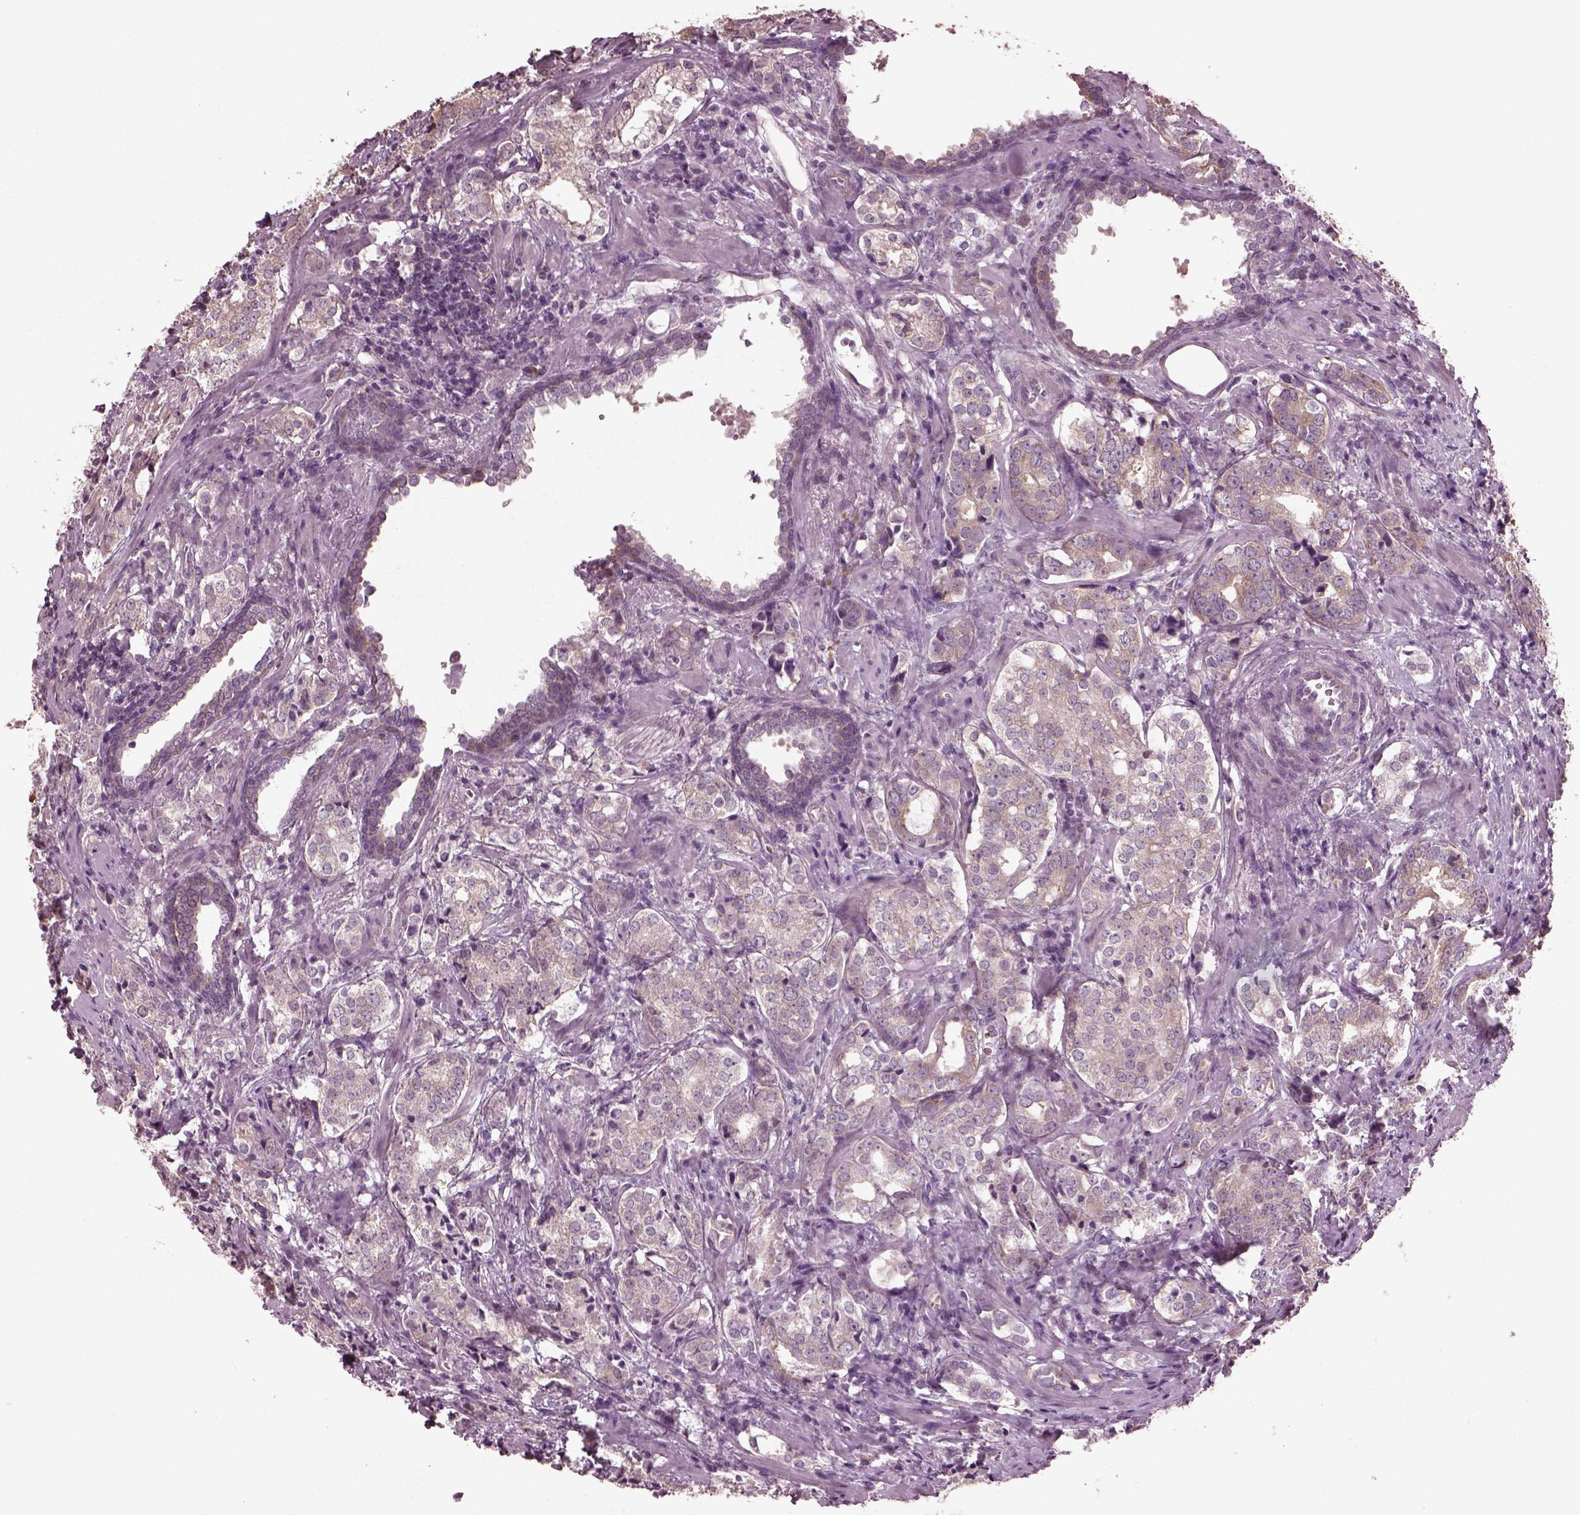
{"staining": {"intensity": "weak", "quantity": ">75%", "location": "cytoplasmic/membranous"}, "tissue": "prostate cancer", "cell_type": "Tumor cells", "image_type": "cancer", "snomed": [{"axis": "morphology", "description": "Adenocarcinoma, NOS"}, {"axis": "topography", "description": "Prostate and seminal vesicle, NOS"}], "caption": "A brown stain highlights weak cytoplasmic/membranous expression of a protein in prostate adenocarcinoma tumor cells.", "gene": "CABP5", "patient": {"sex": "male", "age": 63}}